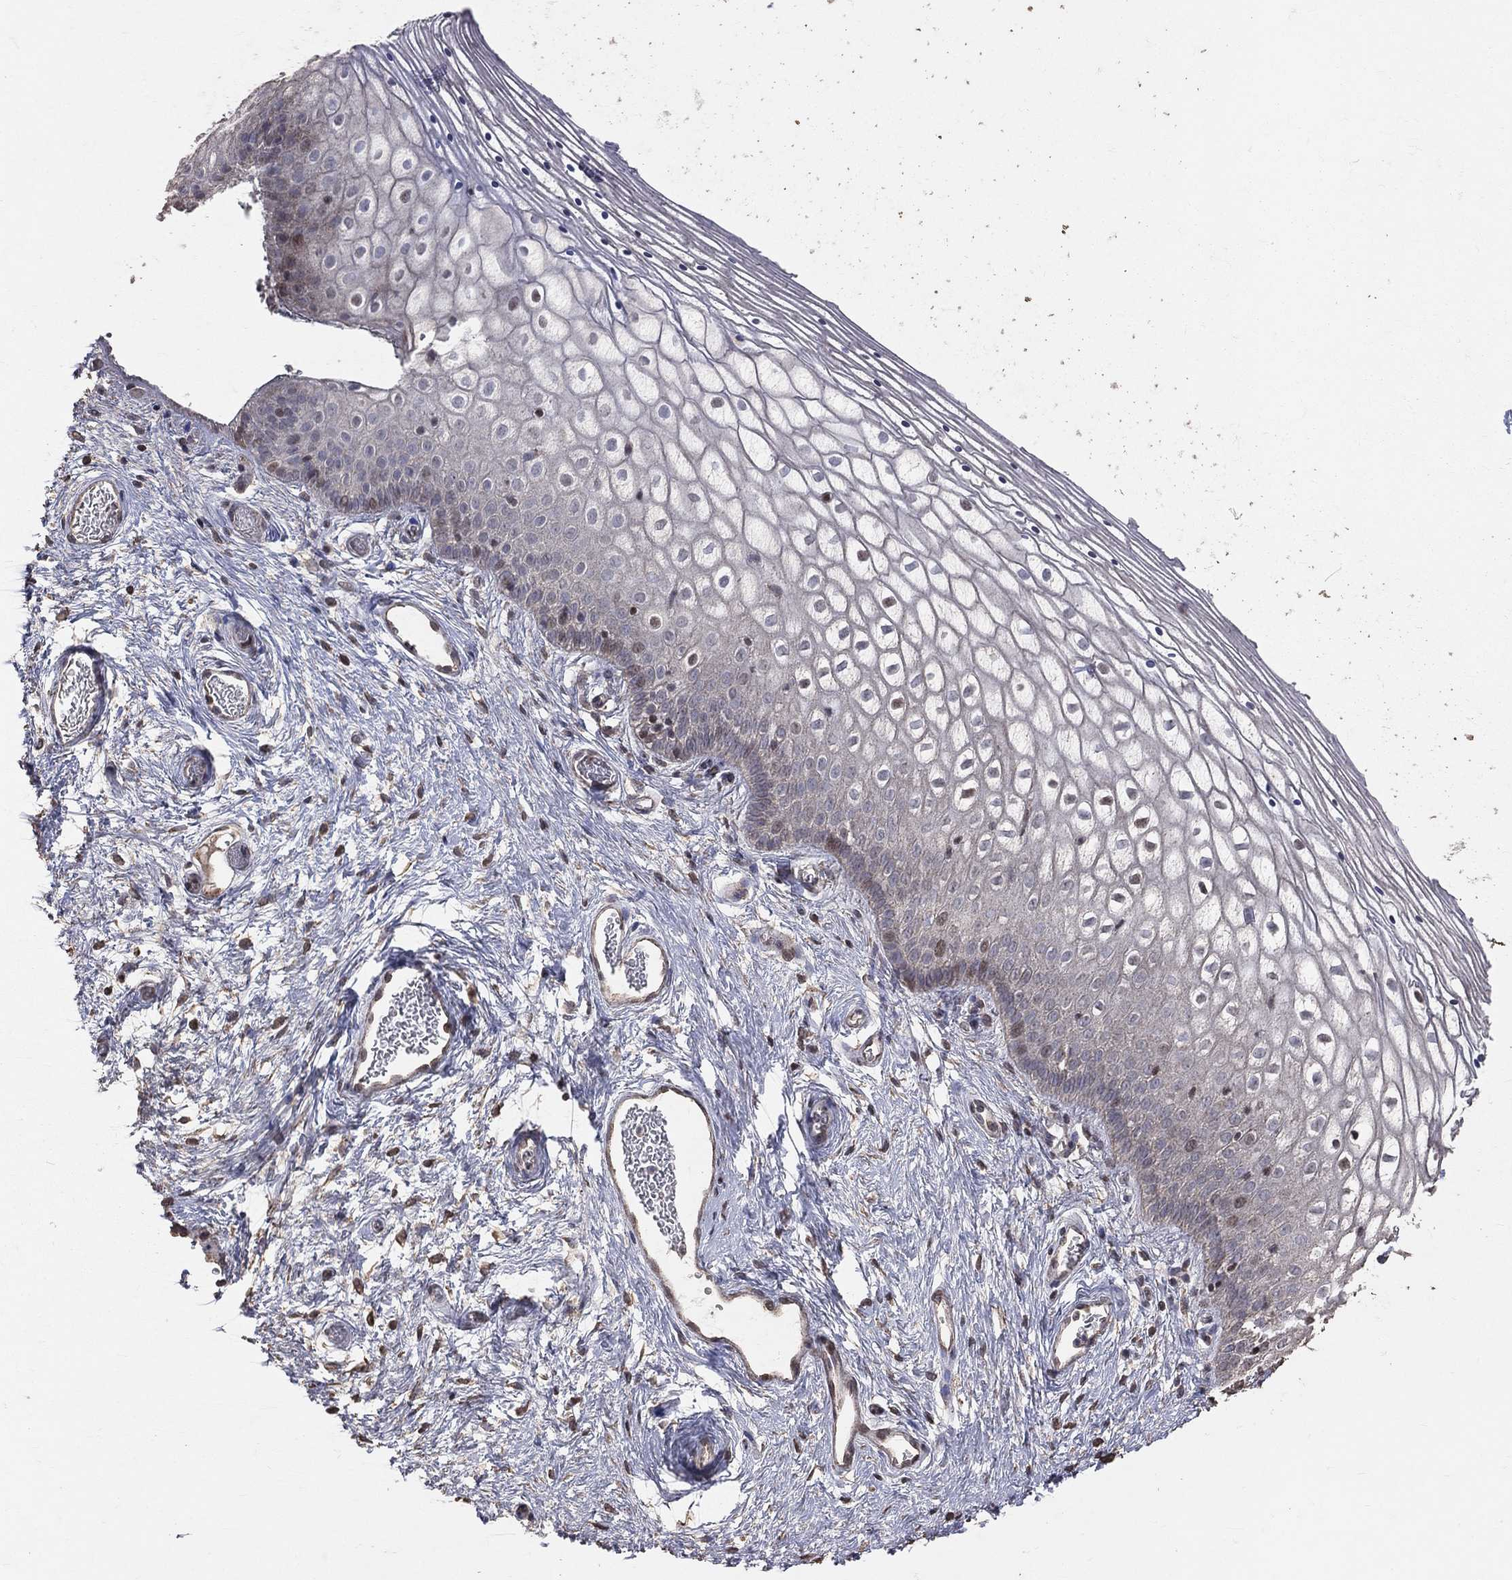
{"staining": {"intensity": "negative", "quantity": "none", "location": "none"}, "tissue": "vagina", "cell_type": "Squamous epithelial cells", "image_type": "normal", "snomed": [{"axis": "morphology", "description": "Normal tissue, NOS"}, {"axis": "topography", "description": "Vagina"}], "caption": "This is a micrograph of IHC staining of benign vagina, which shows no staining in squamous epithelial cells.", "gene": "LY6K", "patient": {"sex": "female", "age": 32}}